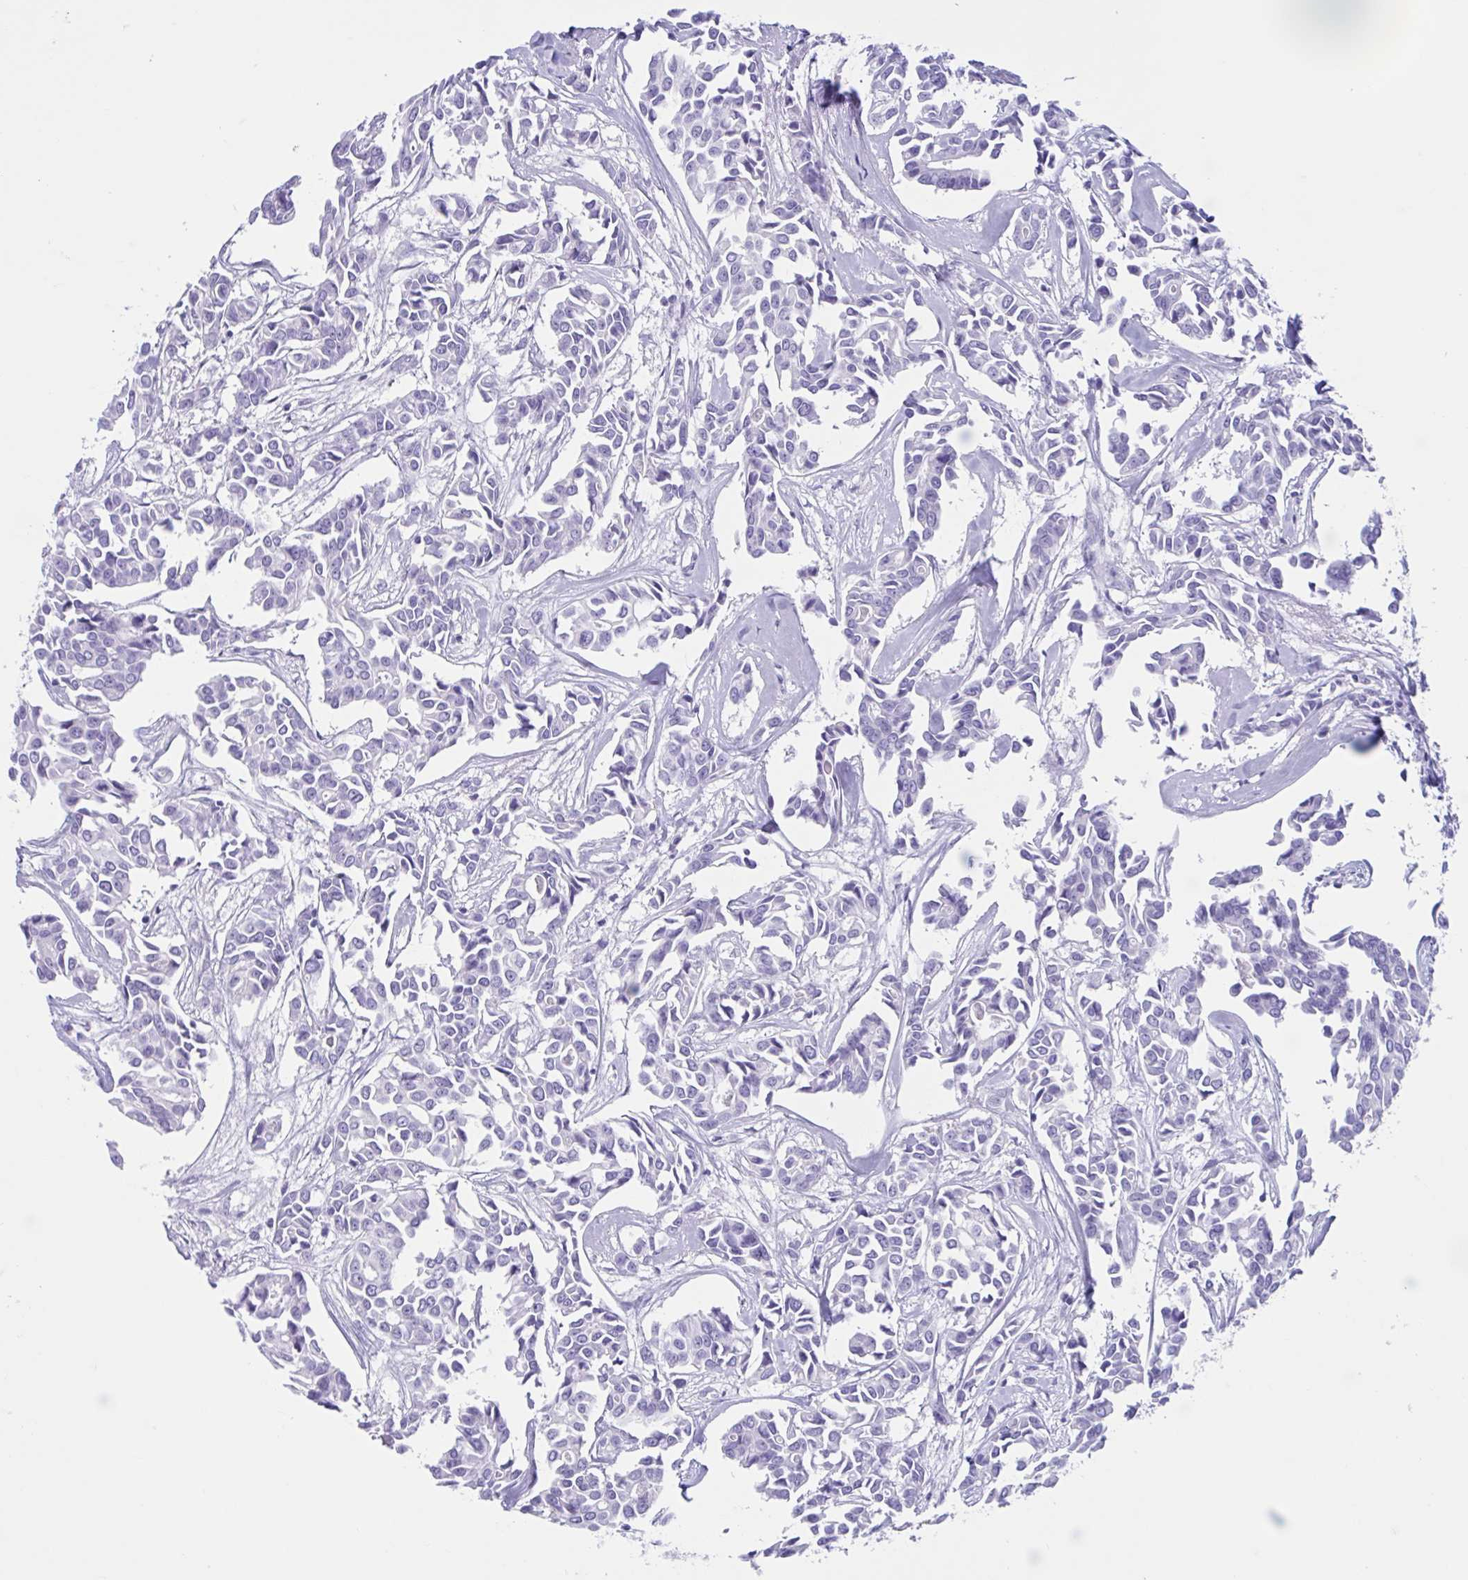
{"staining": {"intensity": "negative", "quantity": "none", "location": "none"}, "tissue": "breast cancer", "cell_type": "Tumor cells", "image_type": "cancer", "snomed": [{"axis": "morphology", "description": "Duct carcinoma"}, {"axis": "topography", "description": "Breast"}], "caption": "Human invasive ductal carcinoma (breast) stained for a protein using immunohistochemistry (IHC) displays no staining in tumor cells.", "gene": "TMEM35A", "patient": {"sex": "female", "age": 54}}